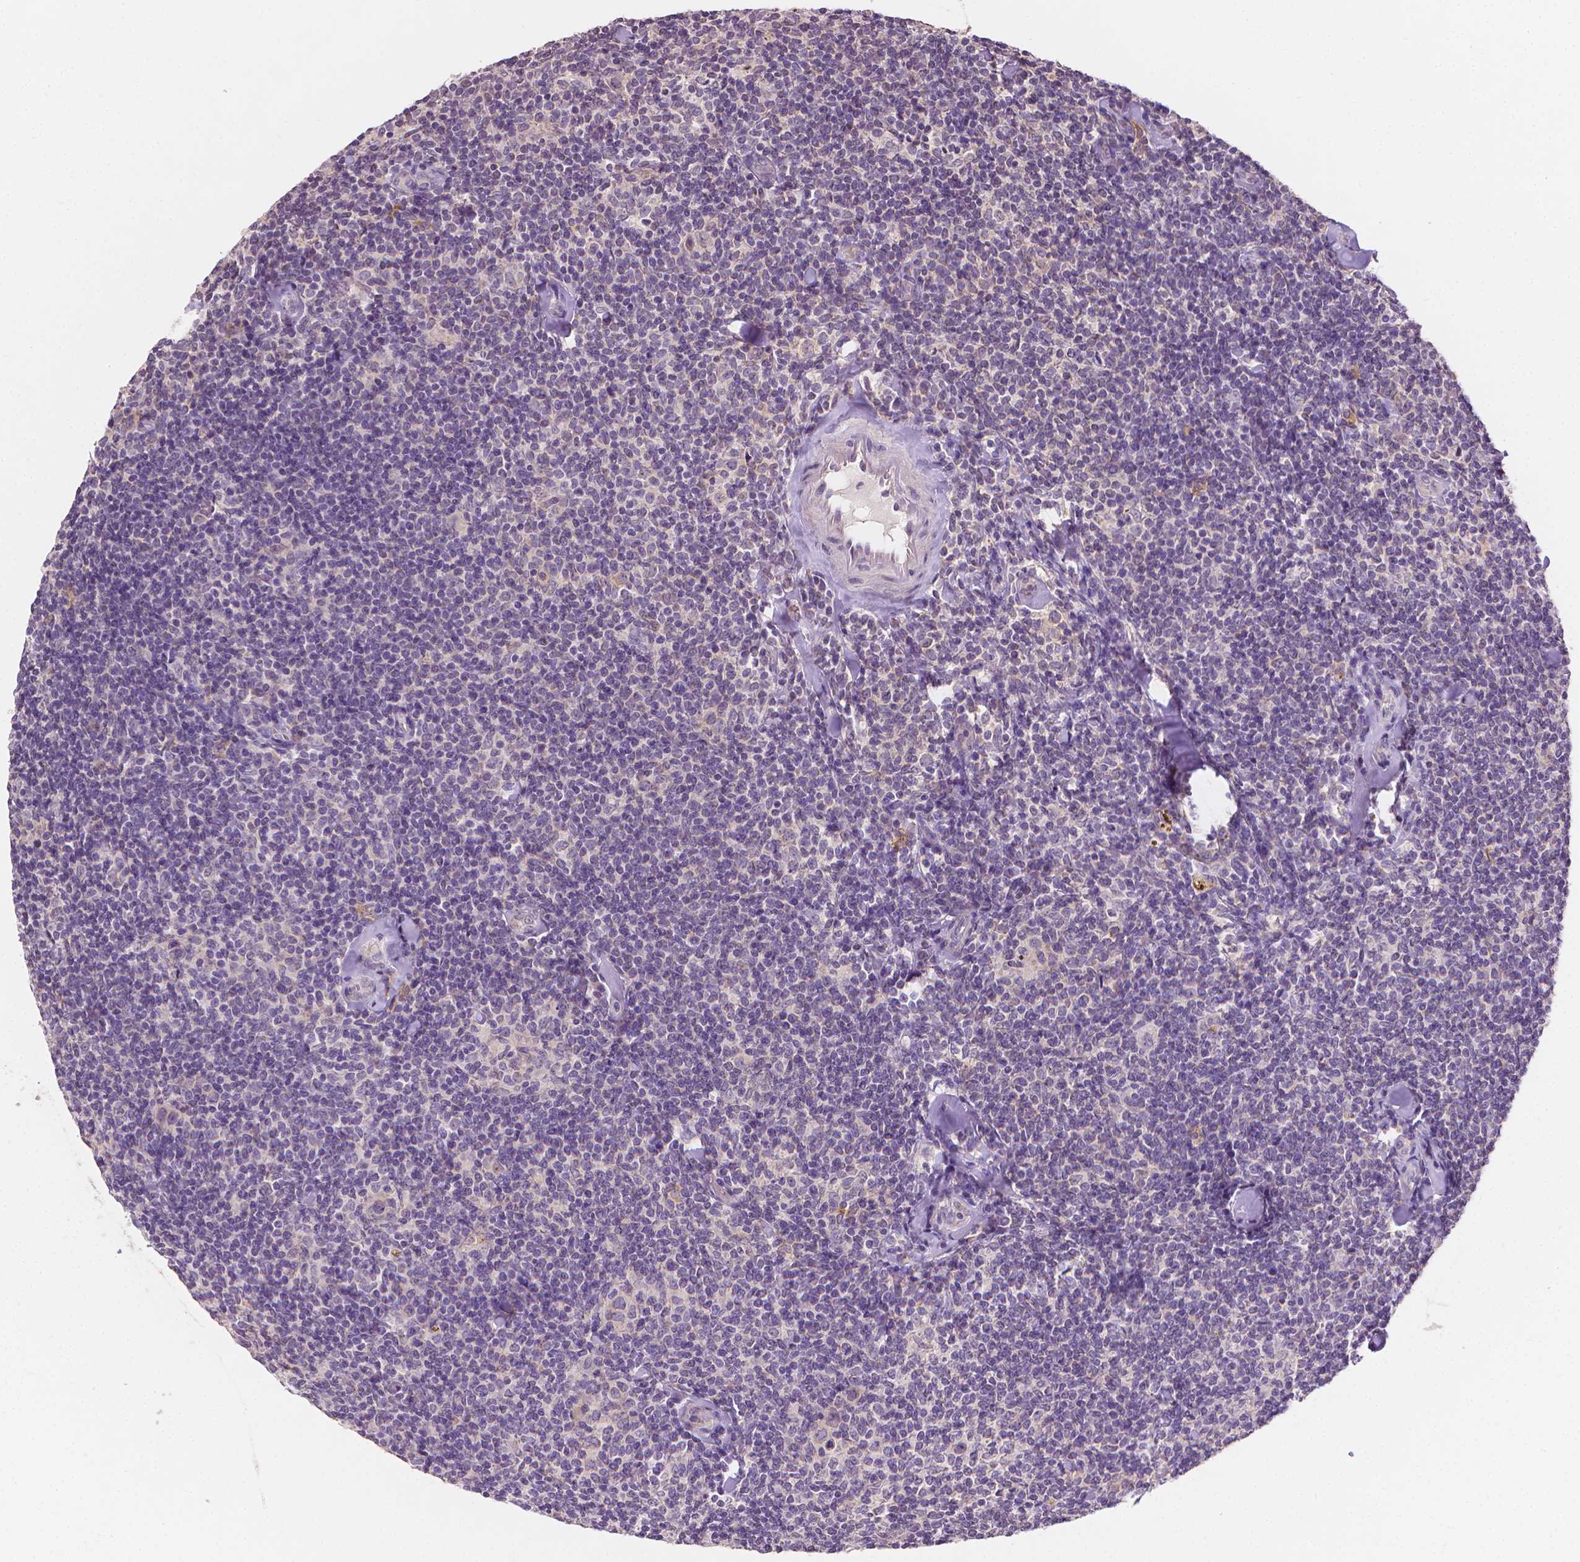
{"staining": {"intensity": "negative", "quantity": "none", "location": "none"}, "tissue": "lymphoma", "cell_type": "Tumor cells", "image_type": "cancer", "snomed": [{"axis": "morphology", "description": "Malignant lymphoma, non-Hodgkin's type, Low grade"}, {"axis": "topography", "description": "Lymph node"}], "caption": "DAB (3,3'-diaminobenzidine) immunohistochemical staining of lymphoma exhibits no significant expression in tumor cells.", "gene": "FASN", "patient": {"sex": "female", "age": 56}}